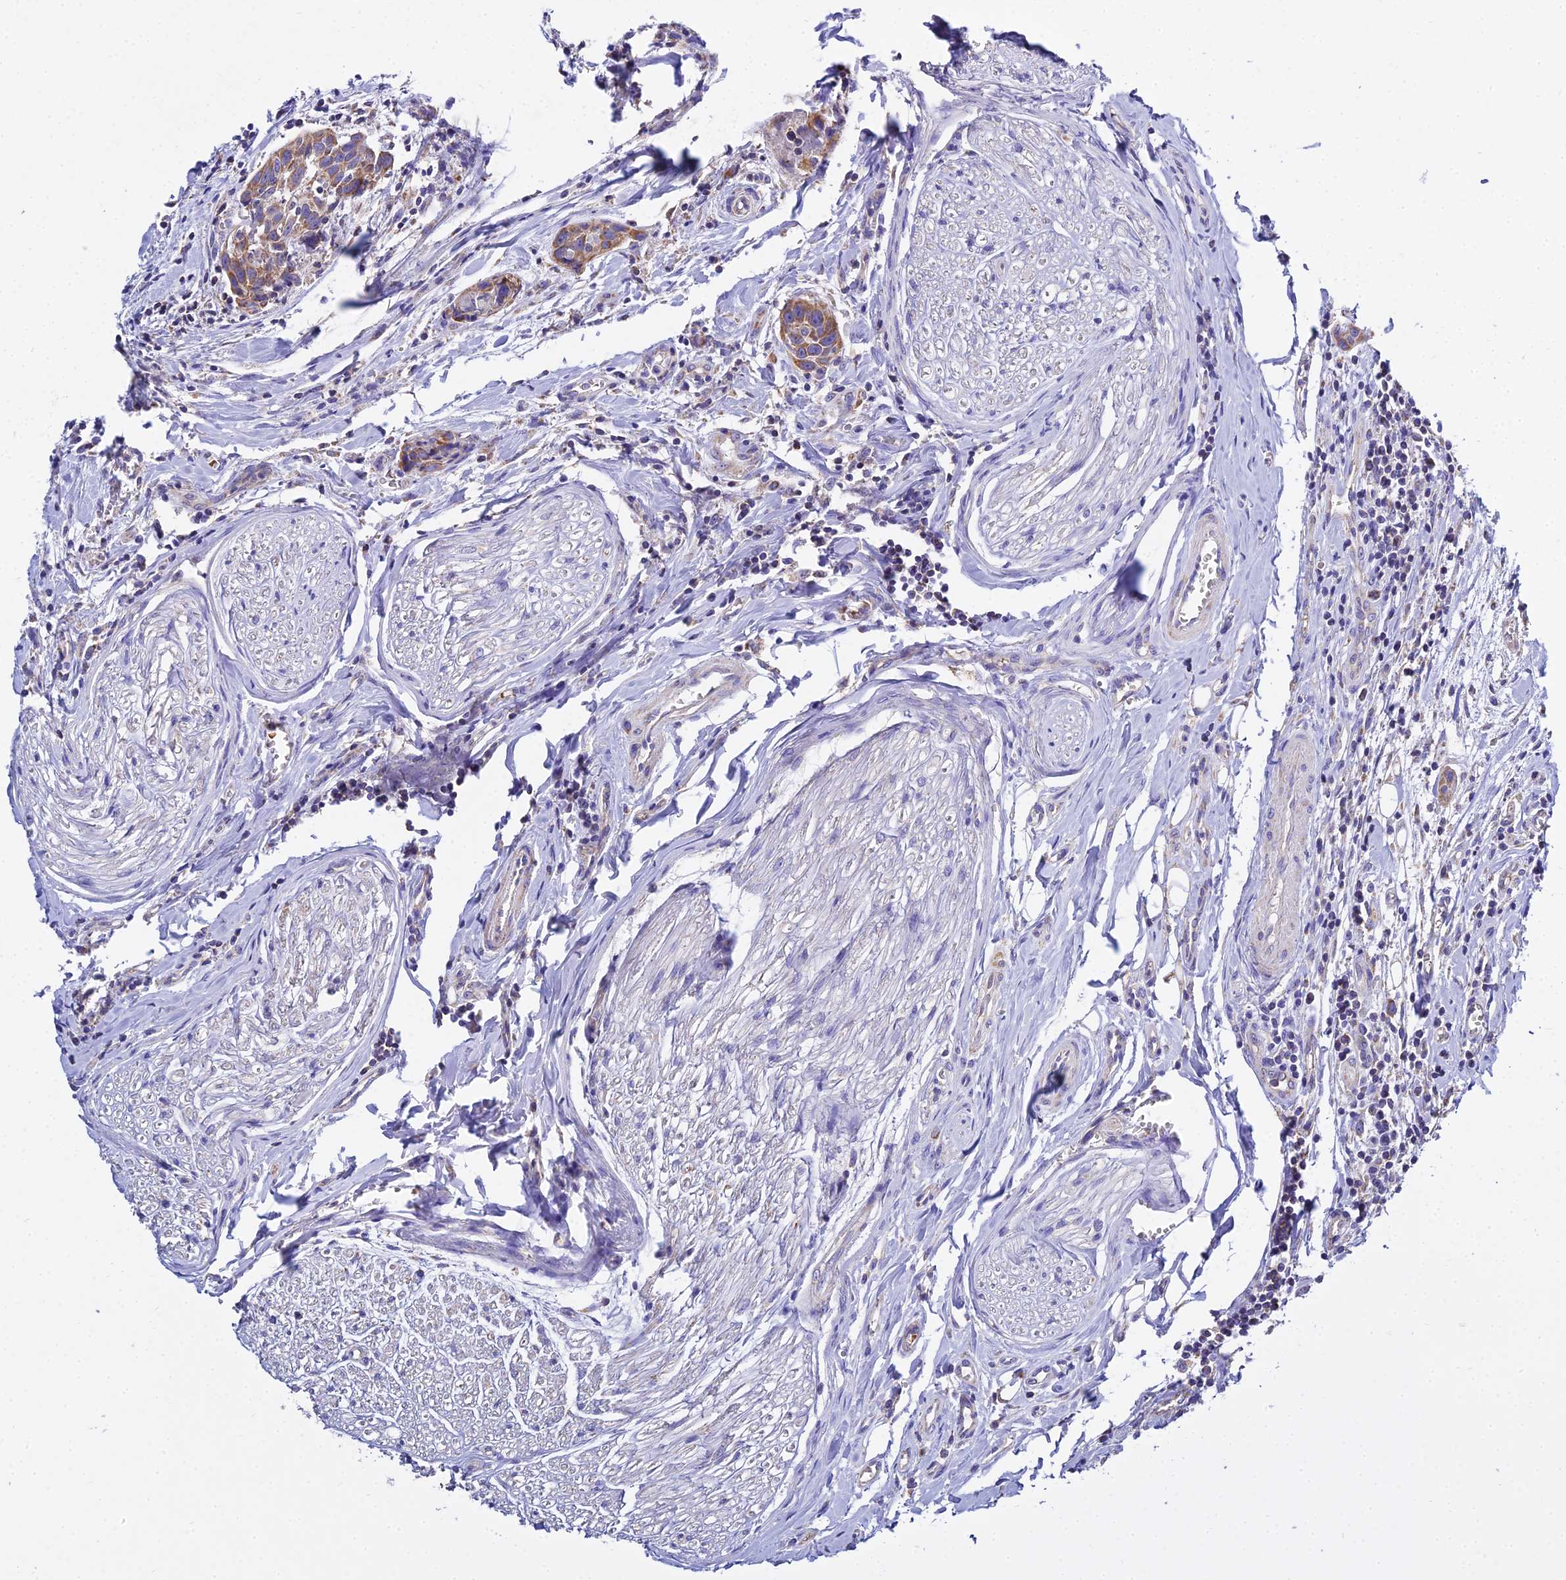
{"staining": {"intensity": "moderate", "quantity": ">75%", "location": "cytoplasmic/membranous"}, "tissue": "head and neck cancer", "cell_type": "Tumor cells", "image_type": "cancer", "snomed": [{"axis": "morphology", "description": "Squamous cell carcinoma, NOS"}, {"axis": "topography", "description": "Oral tissue"}, {"axis": "topography", "description": "Head-Neck"}], "caption": "Head and neck cancer stained for a protein (brown) displays moderate cytoplasmic/membranous positive staining in approximately >75% of tumor cells.", "gene": "TYW5", "patient": {"sex": "female", "age": 50}}